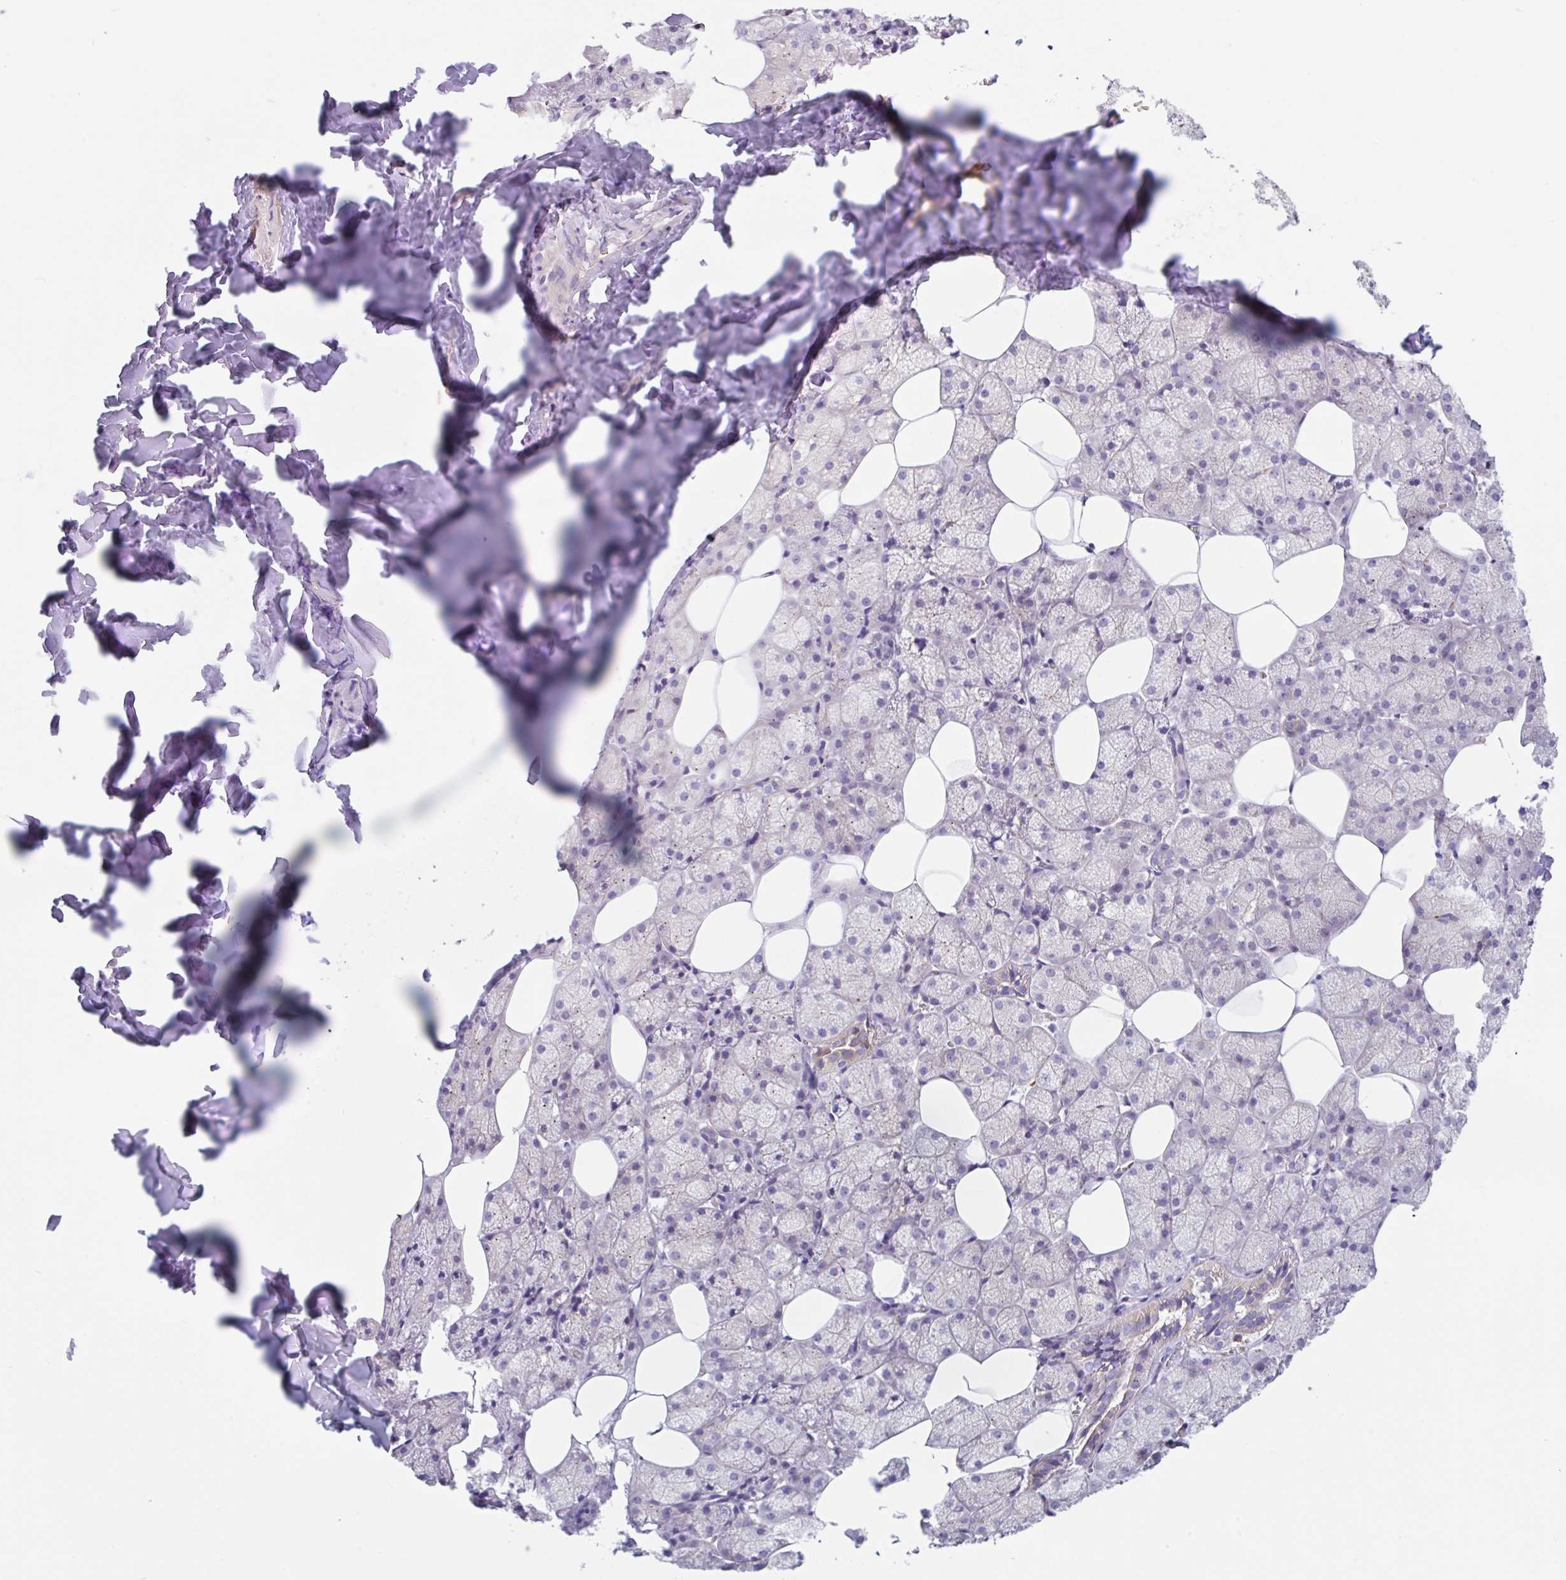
{"staining": {"intensity": "weak", "quantity": "25%-75%", "location": "cytoplasmic/membranous"}, "tissue": "salivary gland", "cell_type": "Glandular cells", "image_type": "normal", "snomed": [{"axis": "morphology", "description": "Normal tissue, NOS"}, {"axis": "topography", "description": "Salivary gland"}, {"axis": "topography", "description": "Peripheral nerve tissue"}], "caption": "Immunohistochemical staining of unremarkable salivary gland exhibits low levels of weak cytoplasmic/membranous expression in about 25%-75% of glandular cells. (DAB (3,3'-diaminobenzidine) IHC, brown staining for protein, blue staining for nuclei).", "gene": "LENG9", "patient": {"sex": "male", "age": 38}}